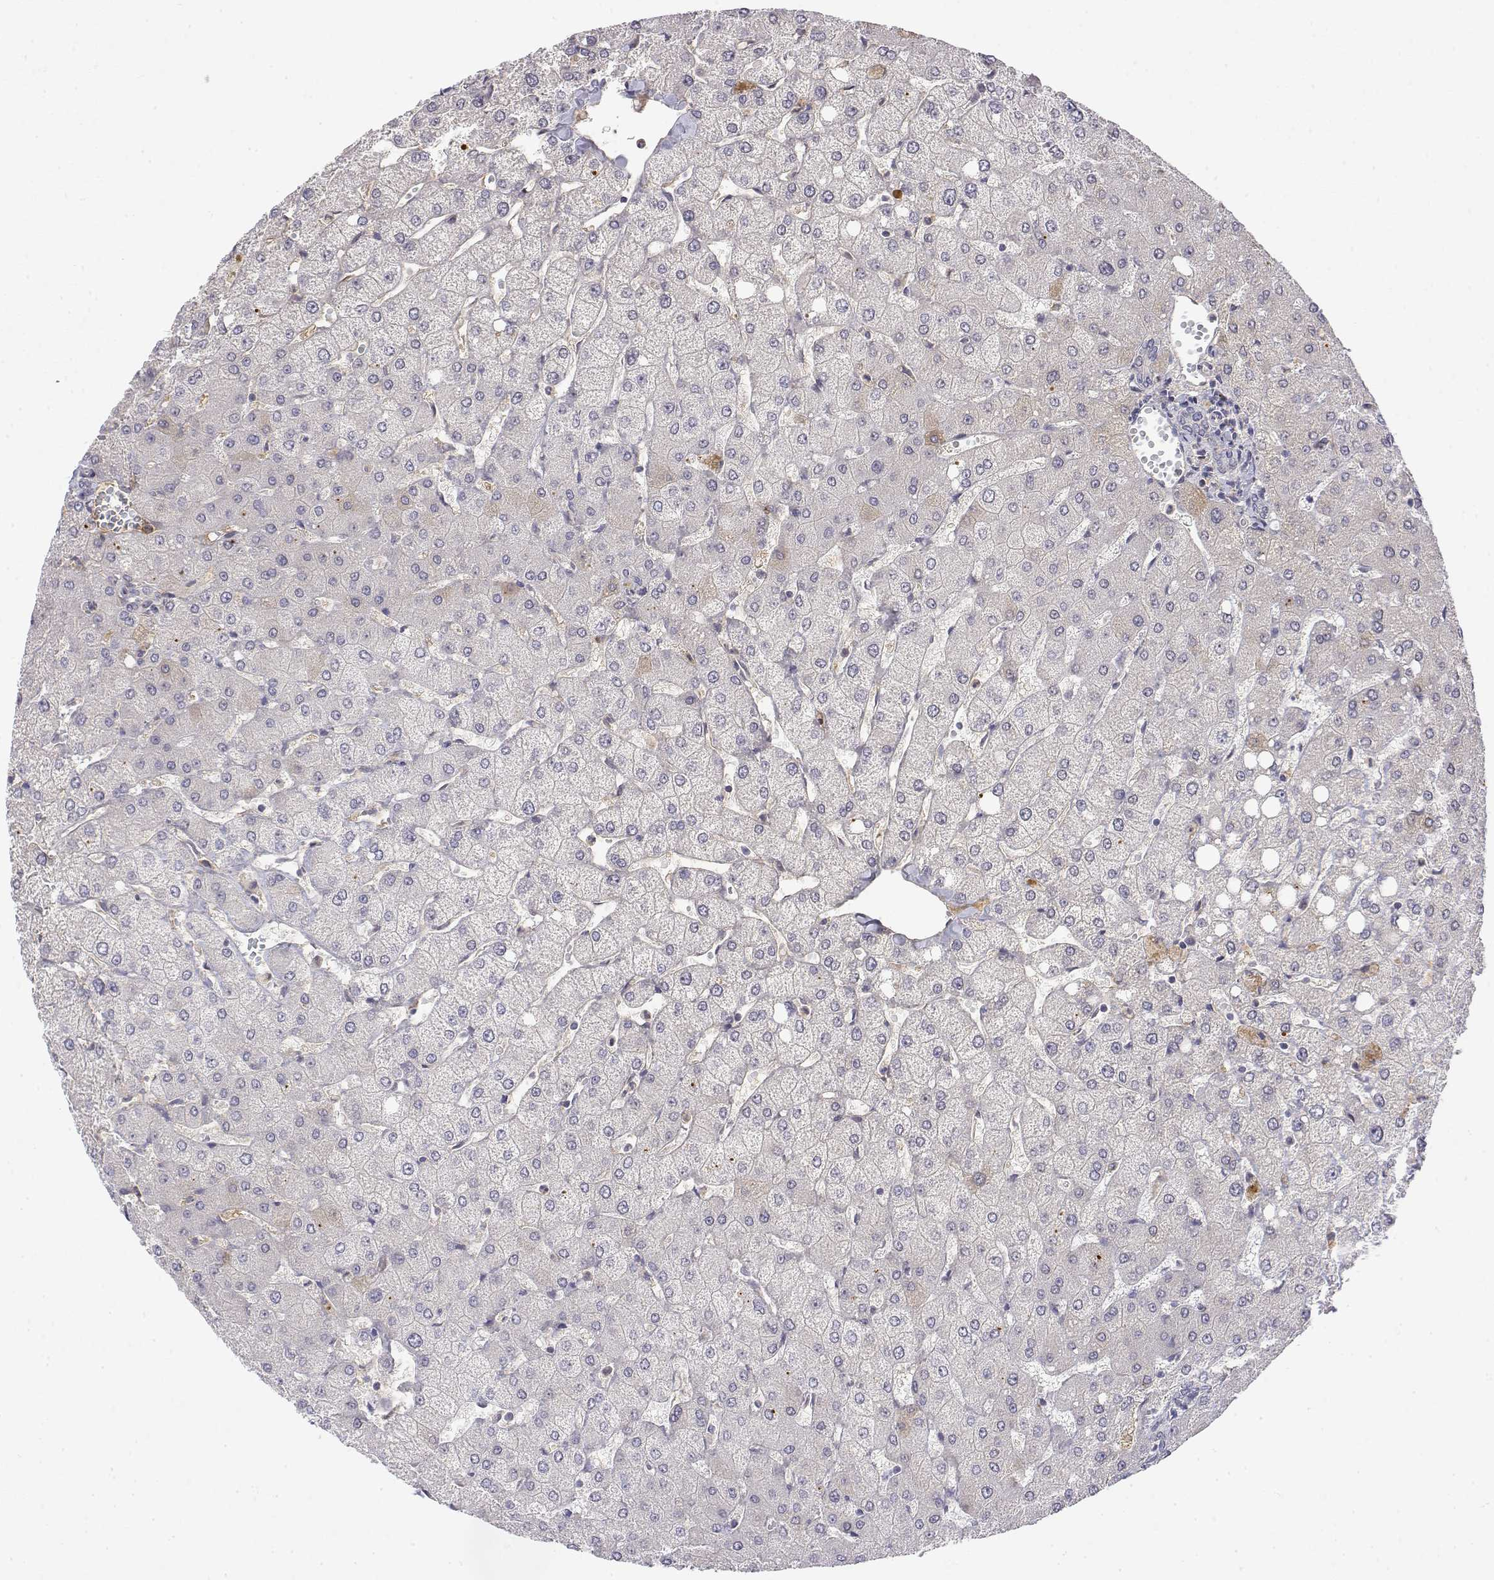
{"staining": {"intensity": "negative", "quantity": "none", "location": "none"}, "tissue": "liver", "cell_type": "Cholangiocytes", "image_type": "normal", "snomed": [{"axis": "morphology", "description": "Normal tissue, NOS"}, {"axis": "topography", "description": "Liver"}], "caption": "The image exhibits no significant positivity in cholangiocytes of liver. The staining was performed using DAB (3,3'-diaminobenzidine) to visualize the protein expression in brown, while the nuclei were stained in blue with hematoxylin (Magnification: 20x).", "gene": "IGFBP4", "patient": {"sex": "female", "age": 54}}